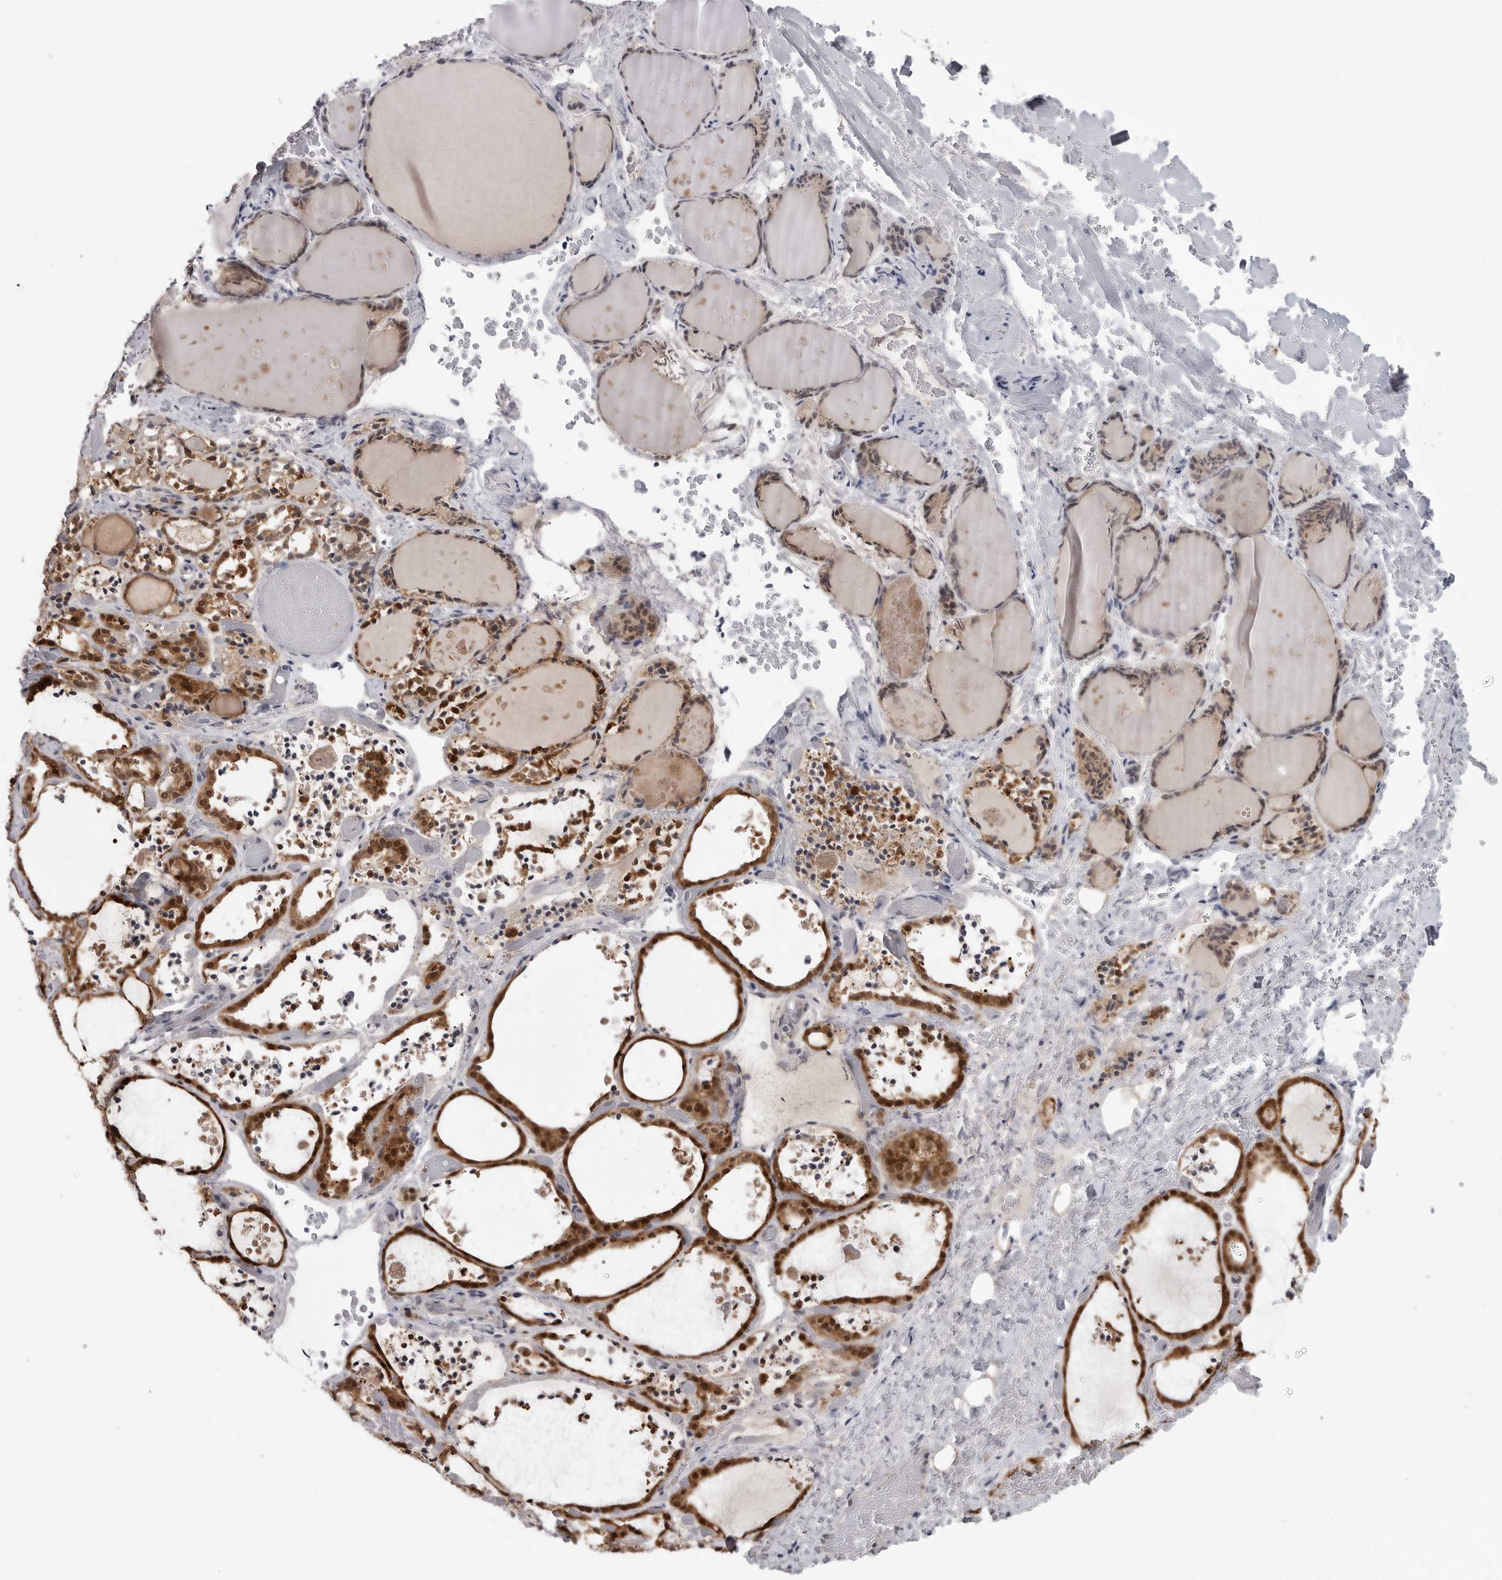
{"staining": {"intensity": "strong", "quantity": ">75%", "location": "cytoplasmic/membranous,nuclear"}, "tissue": "thyroid gland", "cell_type": "Glandular cells", "image_type": "normal", "snomed": [{"axis": "morphology", "description": "Normal tissue, NOS"}, {"axis": "topography", "description": "Thyroid gland"}], "caption": "A high-resolution photomicrograph shows IHC staining of normal thyroid gland, which displays strong cytoplasmic/membranous,nuclear positivity in approximately >75% of glandular cells.", "gene": "PNPO", "patient": {"sex": "female", "age": 44}}